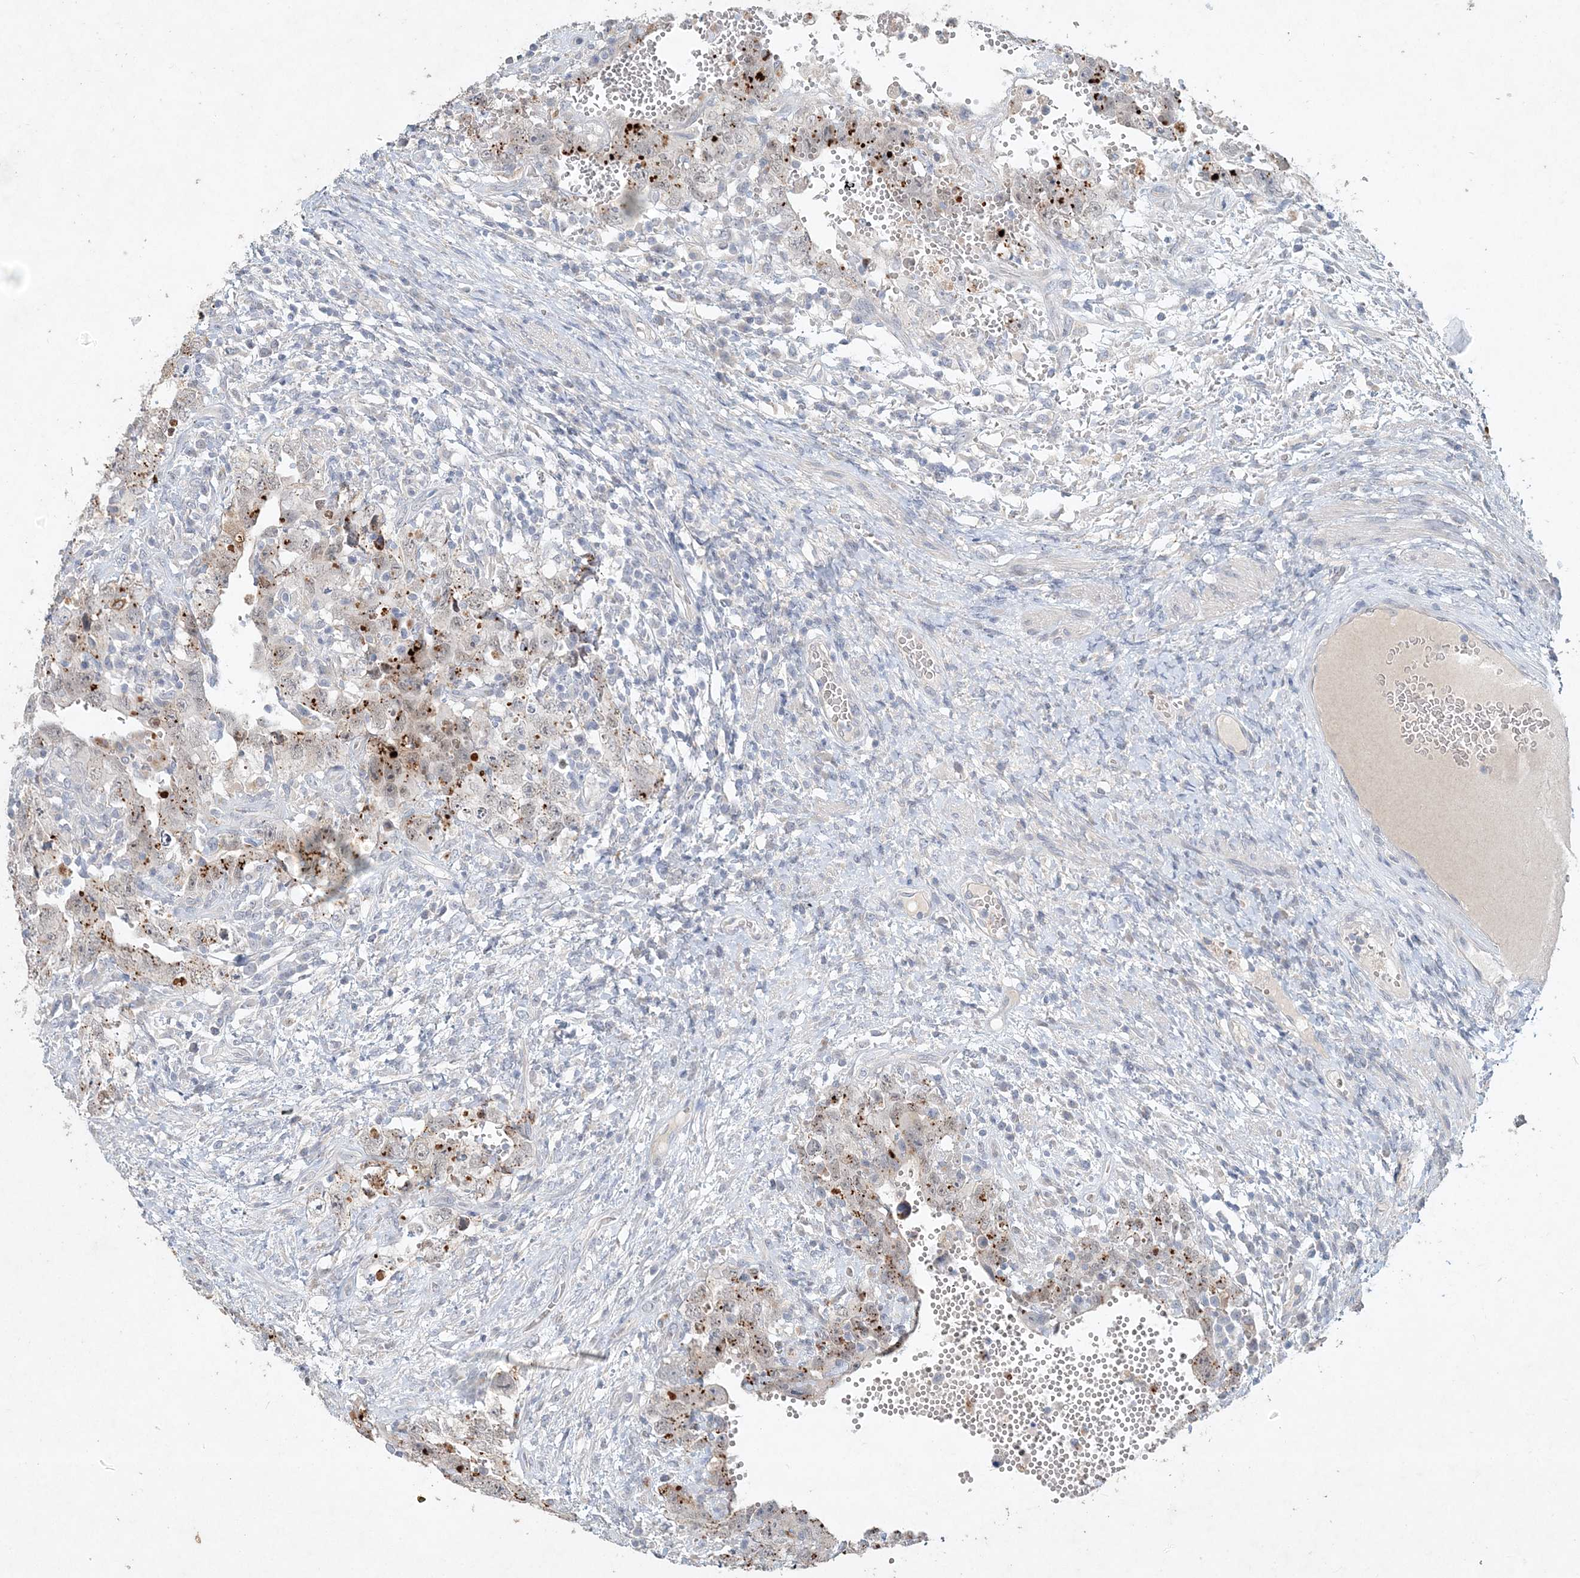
{"staining": {"intensity": "moderate", "quantity": "25%-75%", "location": "cytoplasmic/membranous"}, "tissue": "testis cancer", "cell_type": "Tumor cells", "image_type": "cancer", "snomed": [{"axis": "morphology", "description": "Carcinoma, Embryonal, NOS"}, {"axis": "topography", "description": "Testis"}], "caption": "The histopathology image reveals a brown stain indicating the presence of a protein in the cytoplasmic/membranous of tumor cells in testis cancer (embryonal carcinoma). (IHC, brightfield microscopy, high magnification).", "gene": "DNAH5", "patient": {"sex": "male", "age": 26}}